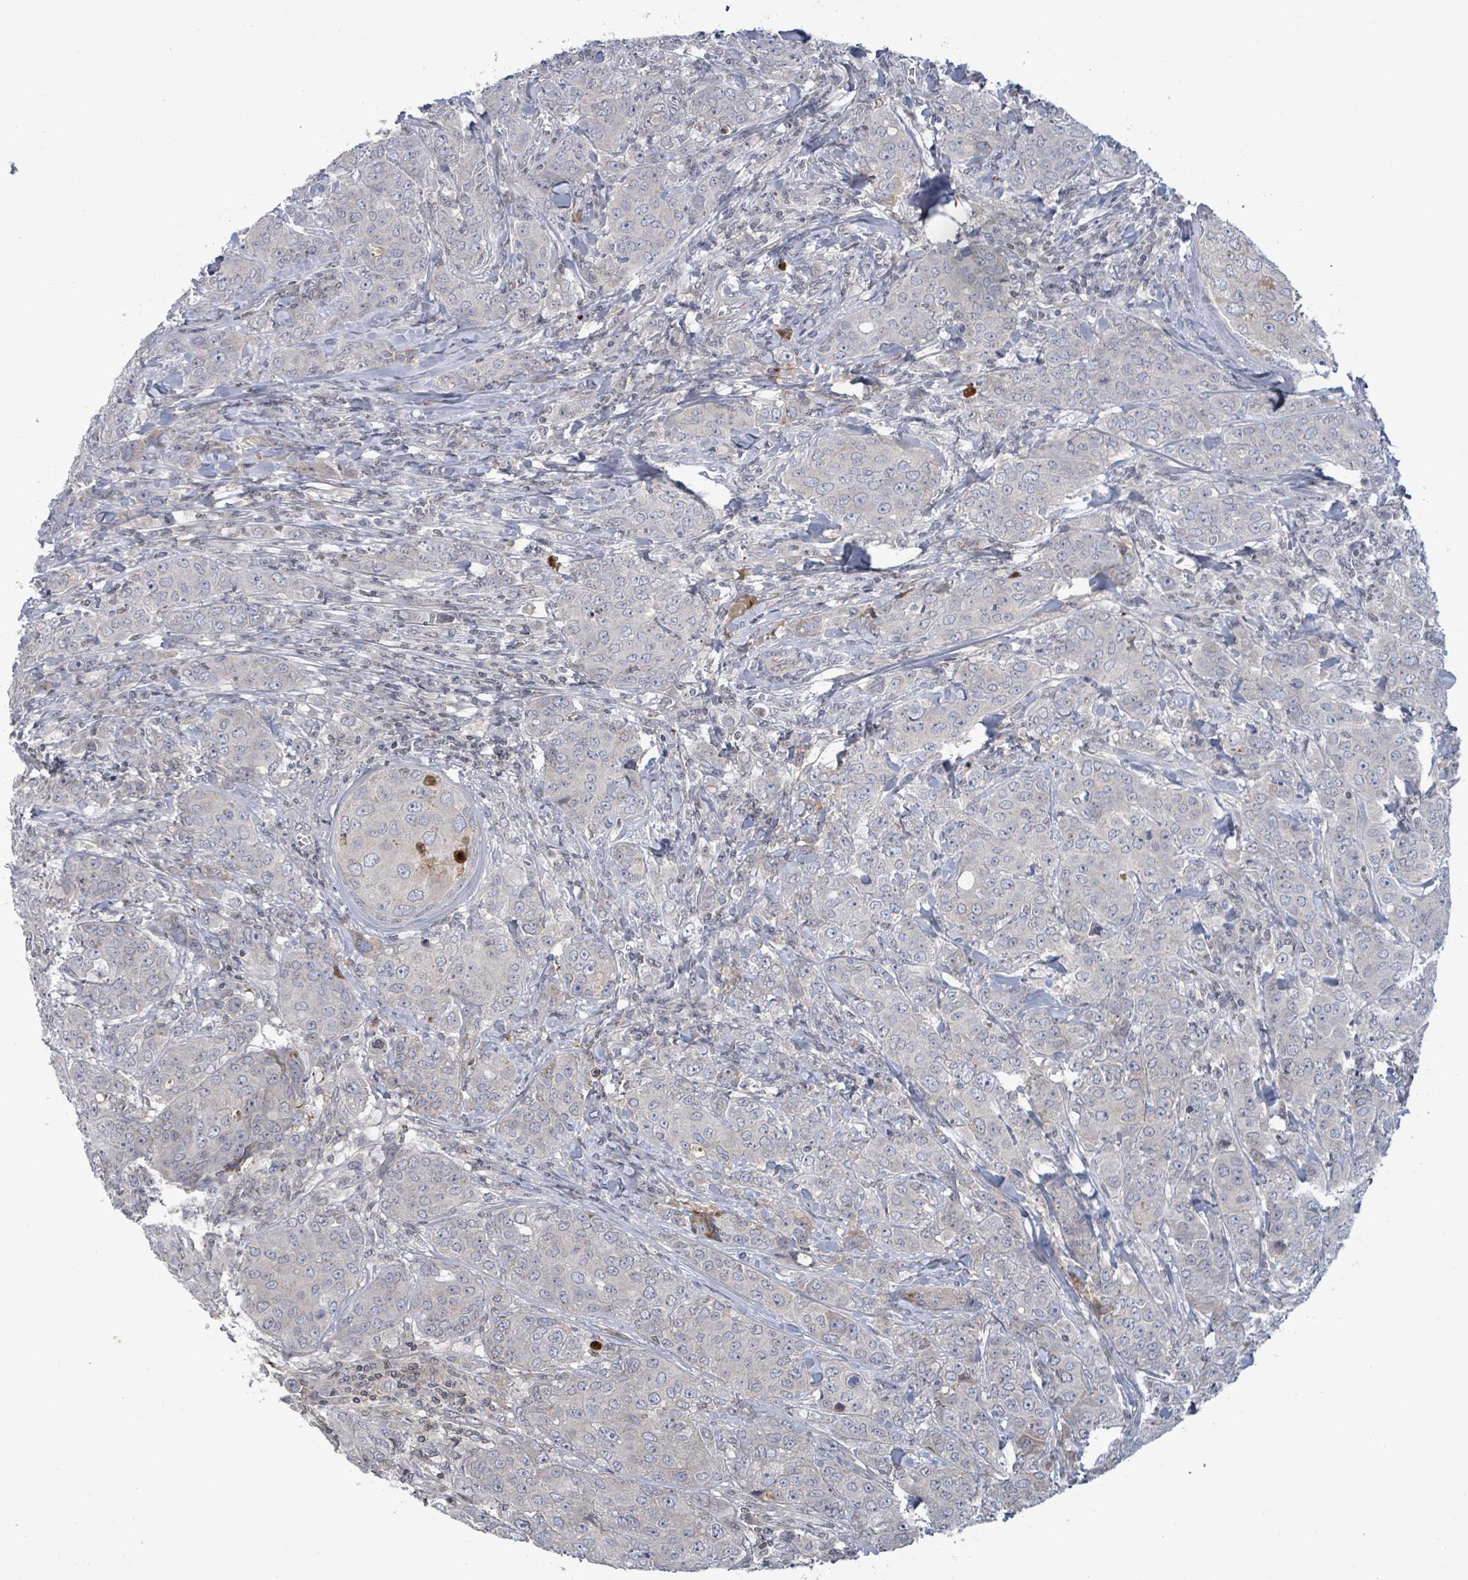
{"staining": {"intensity": "negative", "quantity": "none", "location": "none"}, "tissue": "breast cancer", "cell_type": "Tumor cells", "image_type": "cancer", "snomed": [{"axis": "morphology", "description": "Duct carcinoma"}, {"axis": "topography", "description": "Breast"}], "caption": "An image of human breast cancer (intraductal carcinoma) is negative for staining in tumor cells.", "gene": "GRM8", "patient": {"sex": "female", "age": 43}}